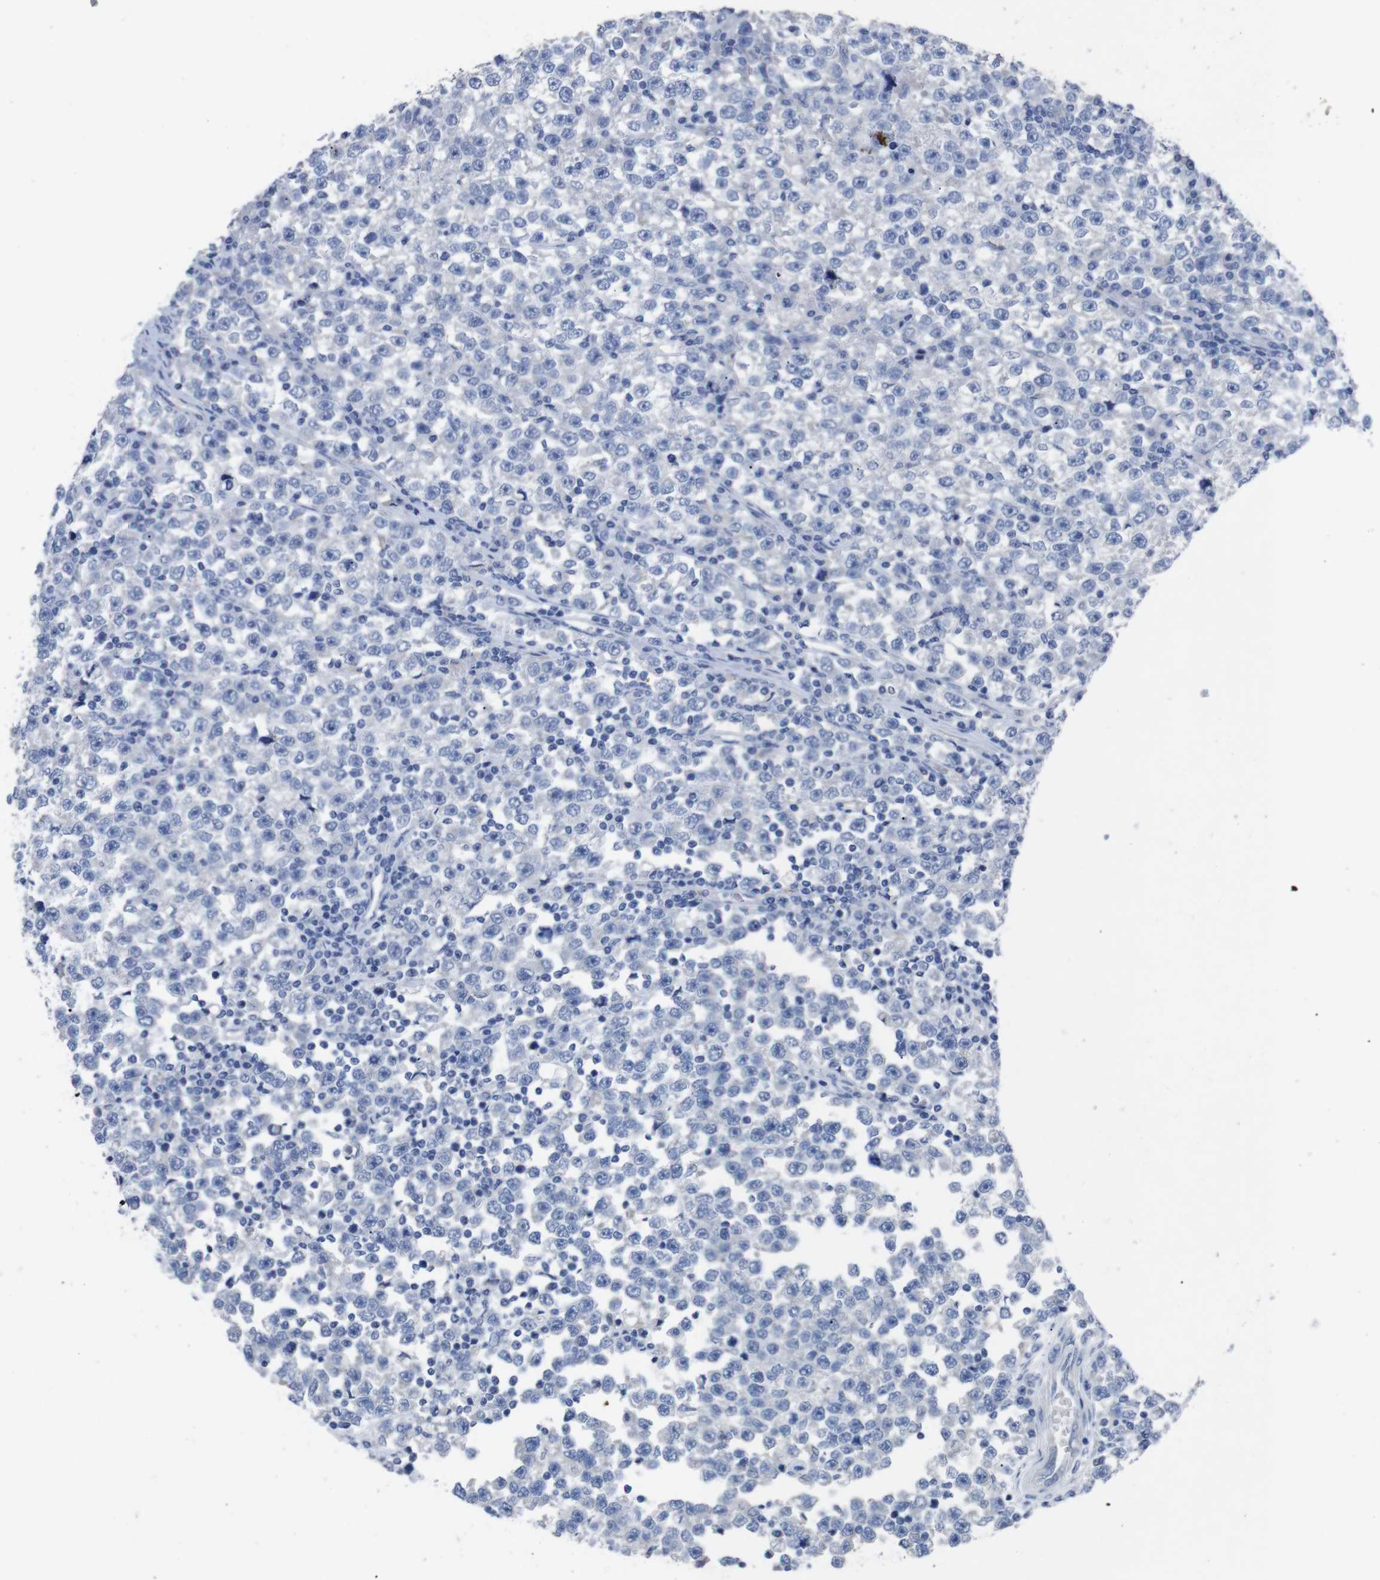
{"staining": {"intensity": "negative", "quantity": "none", "location": "none"}, "tissue": "testis cancer", "cell_type": "Tumor cells", "image_type": "cancer", "snomed": [{"axis": "morphology", "description": "Seminoma, NOS"}, {"axis": "topography", "description": "Testis"}], "caption": "The immunohistochemistry micrograph has no significant positivity in tumor cells of testis seminoma tissue. The staining is performed using DAB brown chromogen with nuclei counter-stained in using hematoxylin.", "gene": "GJB2", "patient": {"sex": "male", "age": 43}}